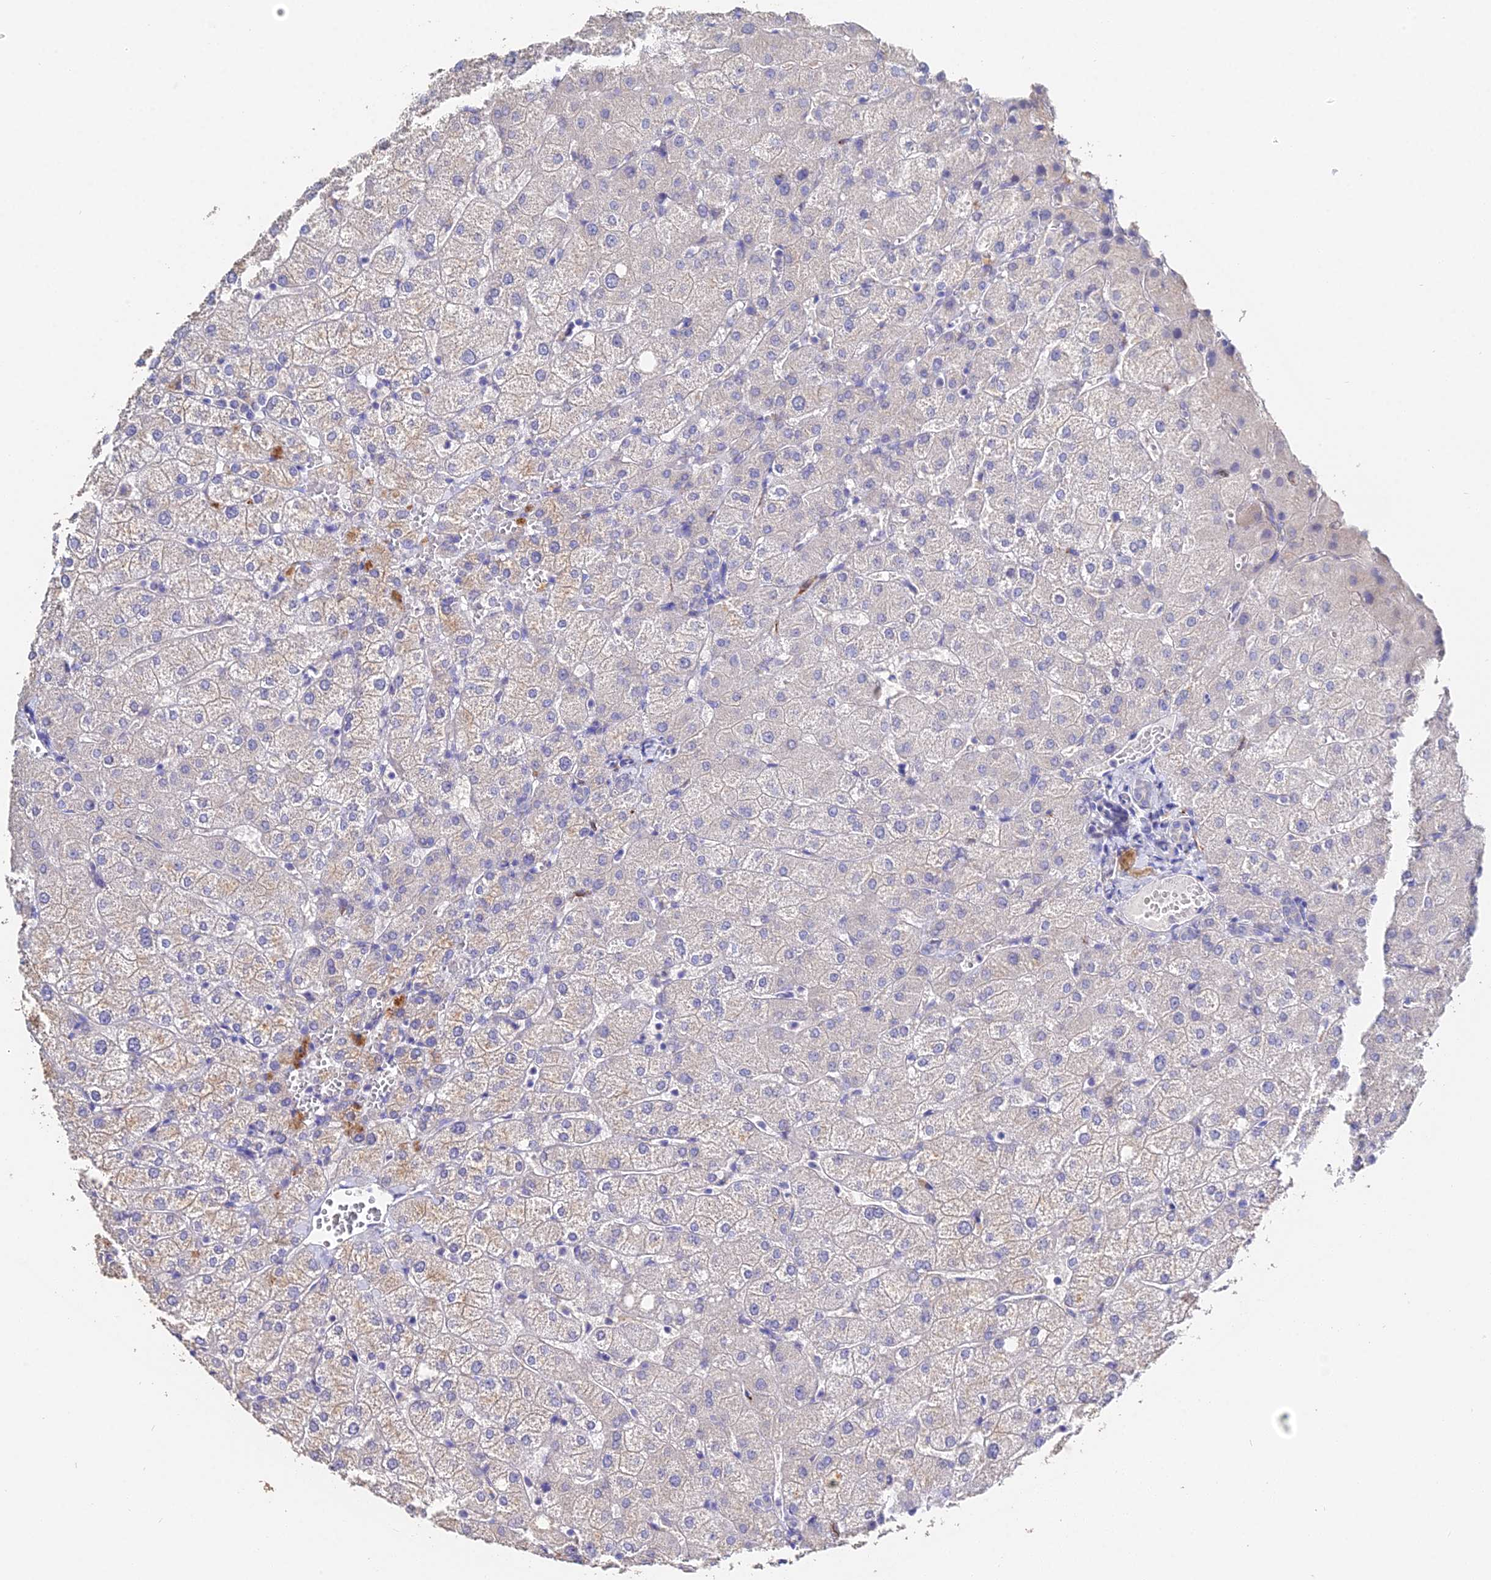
{"staining": {"intensity": "negative", "quantity": "none", "location": "none"}, "tissue": "liver", "cell_type": "Cholangiocytes", "image_type": "normal", "snomed": [{"axis": "morphology", "description": "Normal tissue, NOS"}, {"axis": "topography", "description": "Liver"}], "caption": "A photomicrograph of human liver is negative for staining in cholangiocytes. (DAB IHC visualized using brightfield microscopy, high magnification).", "gene": "ESM1", "patient": {"sex": "female", "age": 54}}